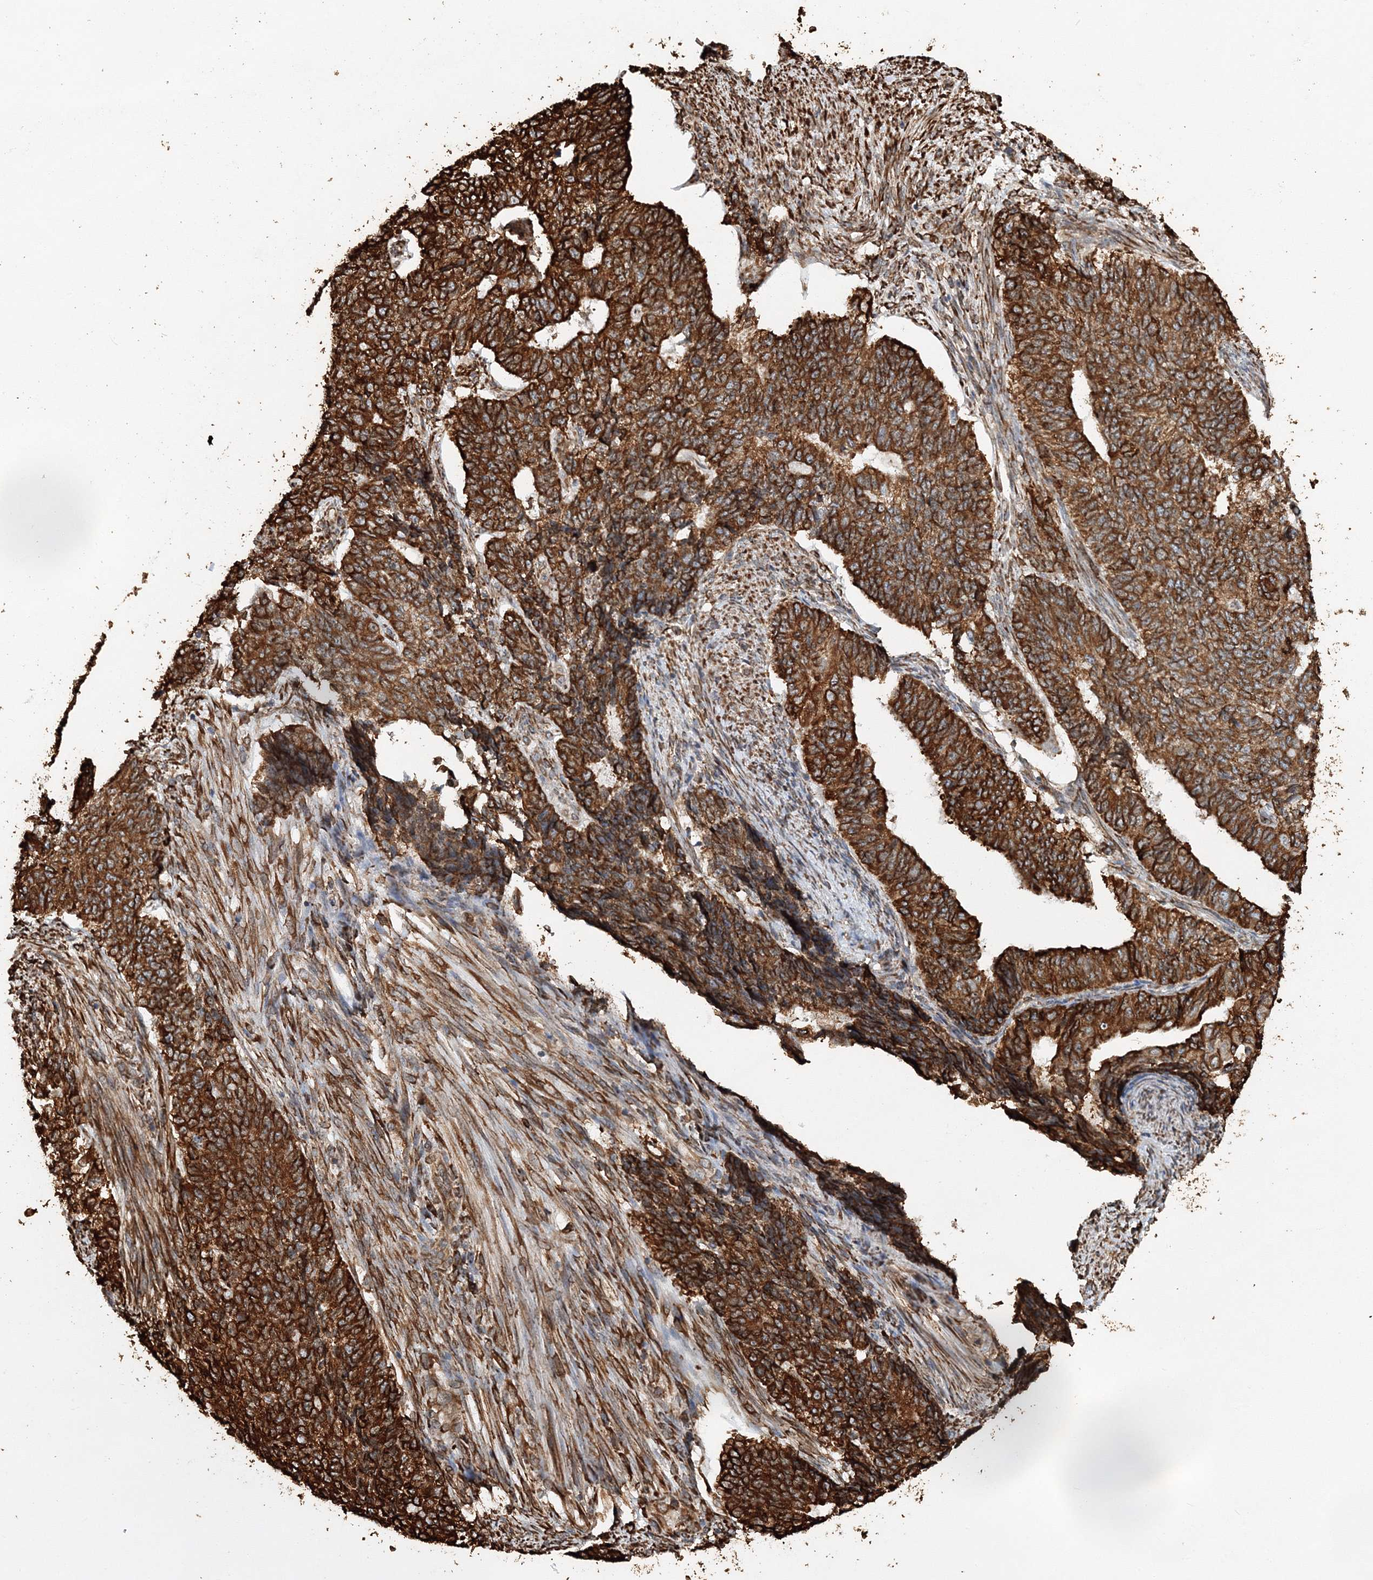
{"staining": {"intensity": "strong", "quantity": ">75%", "location": "cytoplasmic/membranous"}, "tissue": "endometrial cancer", "cell_type": "Tumor cells", "image_type": "cancer", "snomed": [{"axis": "morphology", "description": "Adenocarcinoma, NOS"}, {"axis": "topography", "description": "Endometrium"}], "caption": "A brown stain labels strong cytoplasmic/membranous expression of a protein in endometrial cancer (adenocarcinoma) tumor cells.", "gene": "SCRN3", "patient": {"sex": "female", "age": 32}}